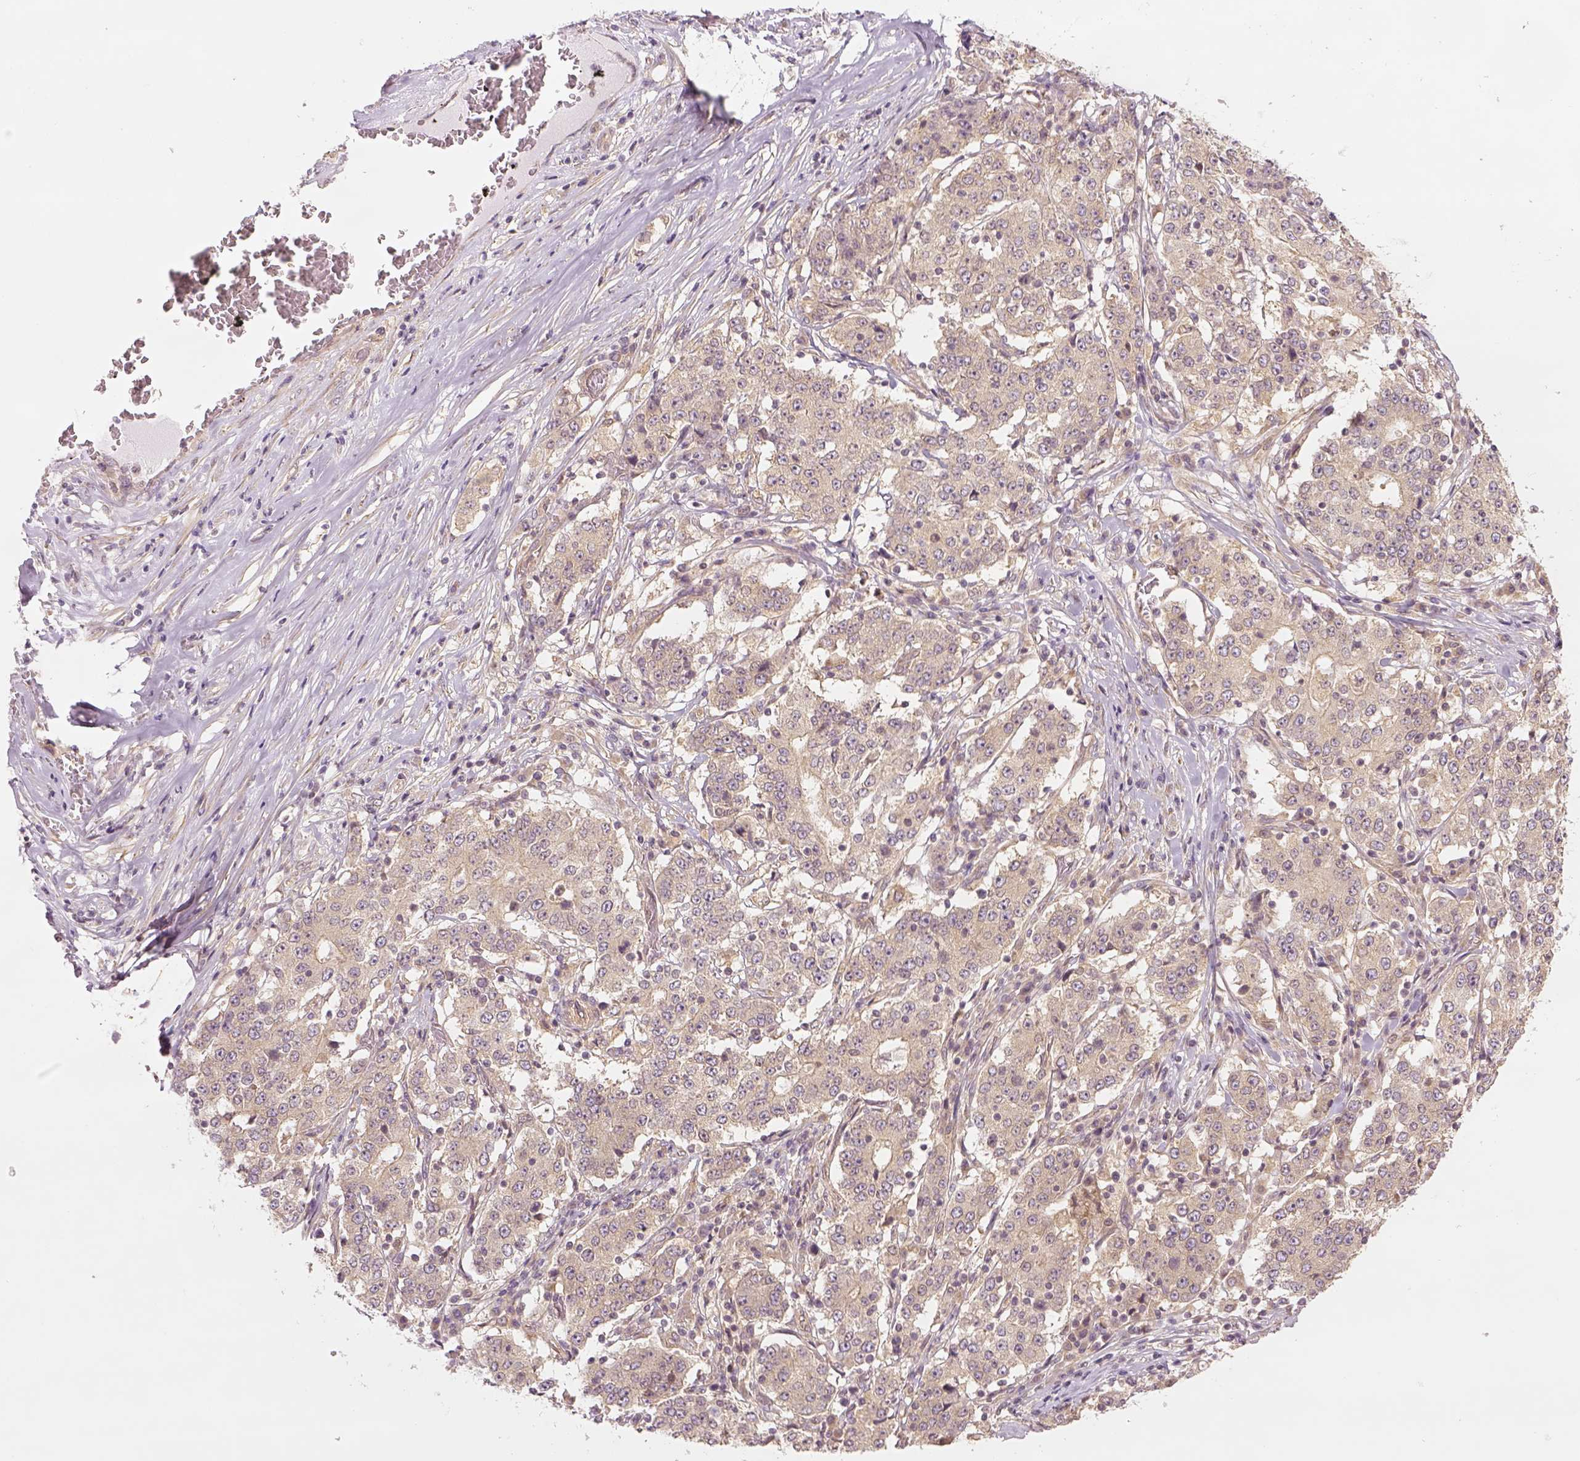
{"staining": {"intensity": "weak", "quantity": "<25%", "location": "cytoplasmic/membranous"}, "tissue": "stomach cancer", "cell_type": "Tumor cells", "image_type": "cancer", "snomed": [{"axis": "morphology", "description": "Adenocarcinoma, NOS"}, {"axis": "topography", "description": "Stomach"}], "caption": "Stomach cancer was stained to show a protein in brown. There is no significant expression in tumor cells.", "gene": "PAIP1", "patient": {"sex": "male", "age": 59}}